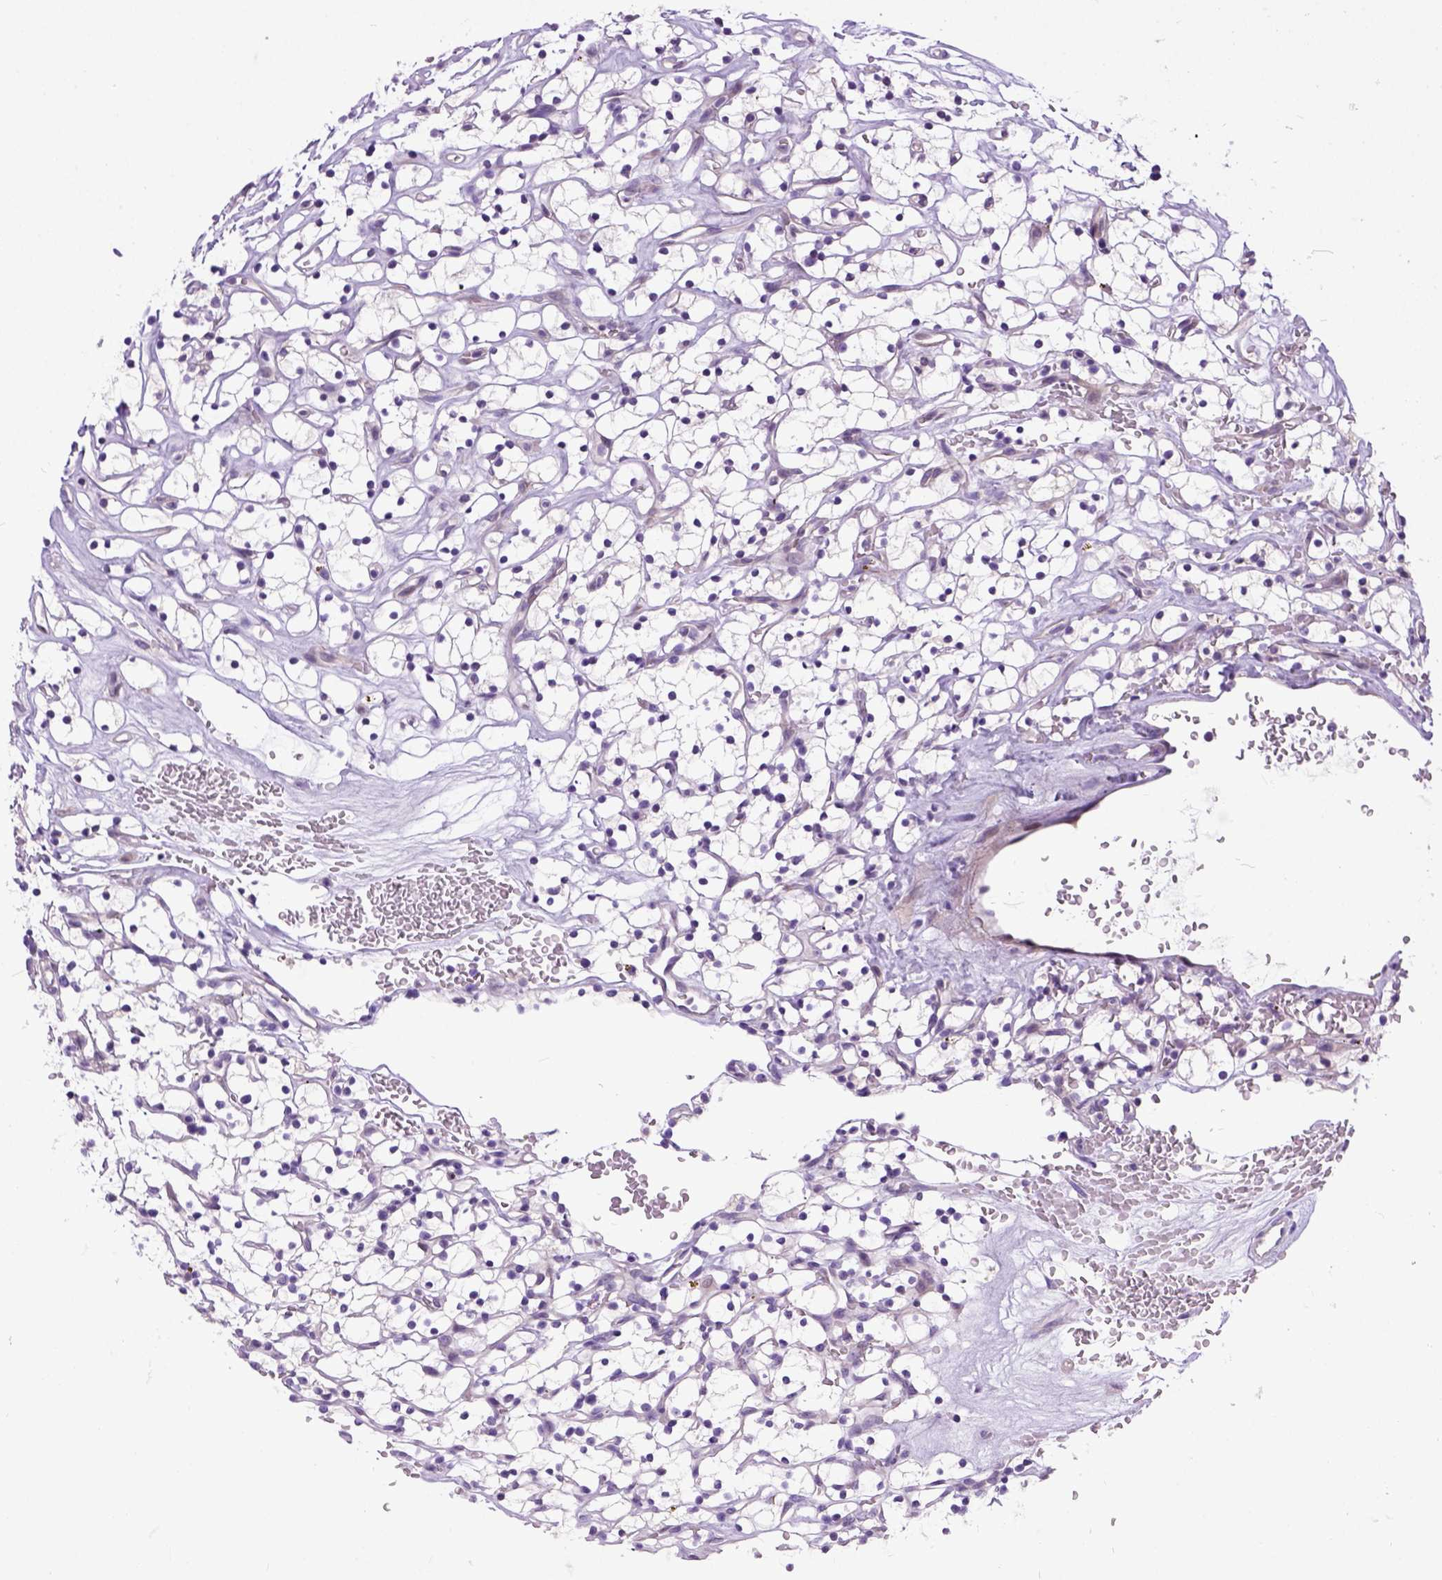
{"staining": {"intensity": "negative", "quantity": "none", "location": "none"}, "tissue": "renal cancer", "cell_type": "Tumor cells", "image_type": "cancer", "snomed": [{"axis": "morphology", "description": "Adenocarcinoma, NOS"}, {"axis": "topography", "description": "Kidney"}], "caption": "Protein analysis of renal adenocarcinoma reveals no significant staining in tumor cells.", "gene": "NEK5", "patient": {"sex": "female", "age": 64}}